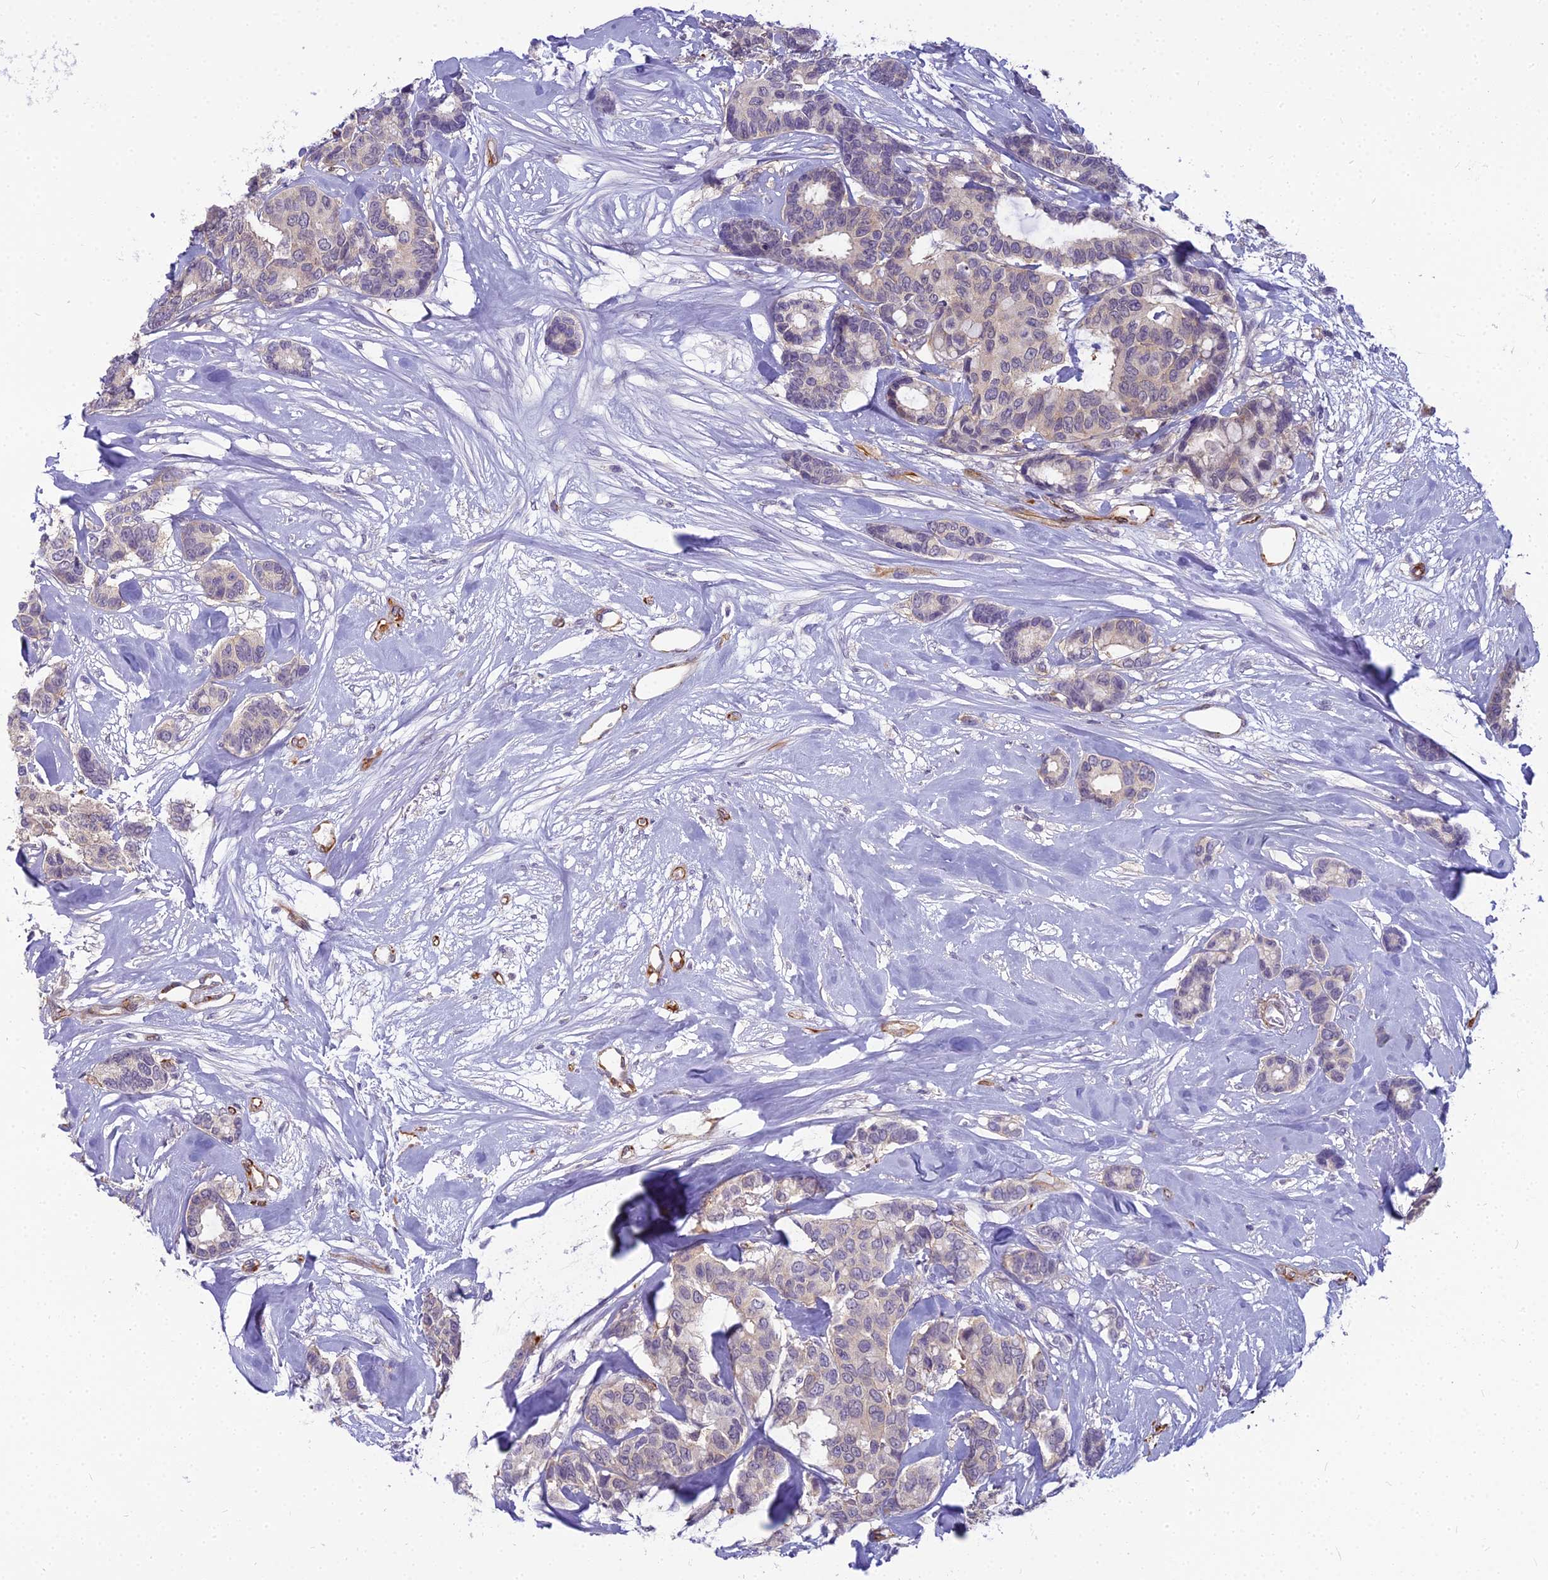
{"staining": {"intensity": "negative", "quantity": "none", "location": "none"}, "tissue": "breast cancer", "cell_type": "Tumor cells", "image_type": "cancer", "snomed": [{"axis": "morphology", "description": "Duct carcinoma"}, {"axis": "topography", "description": "Breast"}], "caption": "Immunohistochemistry photomicrograph of breast cancer (intraductal carcinoma) stained for a protein (brown), which demonstrates no positivity in tumor cells.", "gene": "RGL3", "patient": {"sex": "female", "age": 87}}